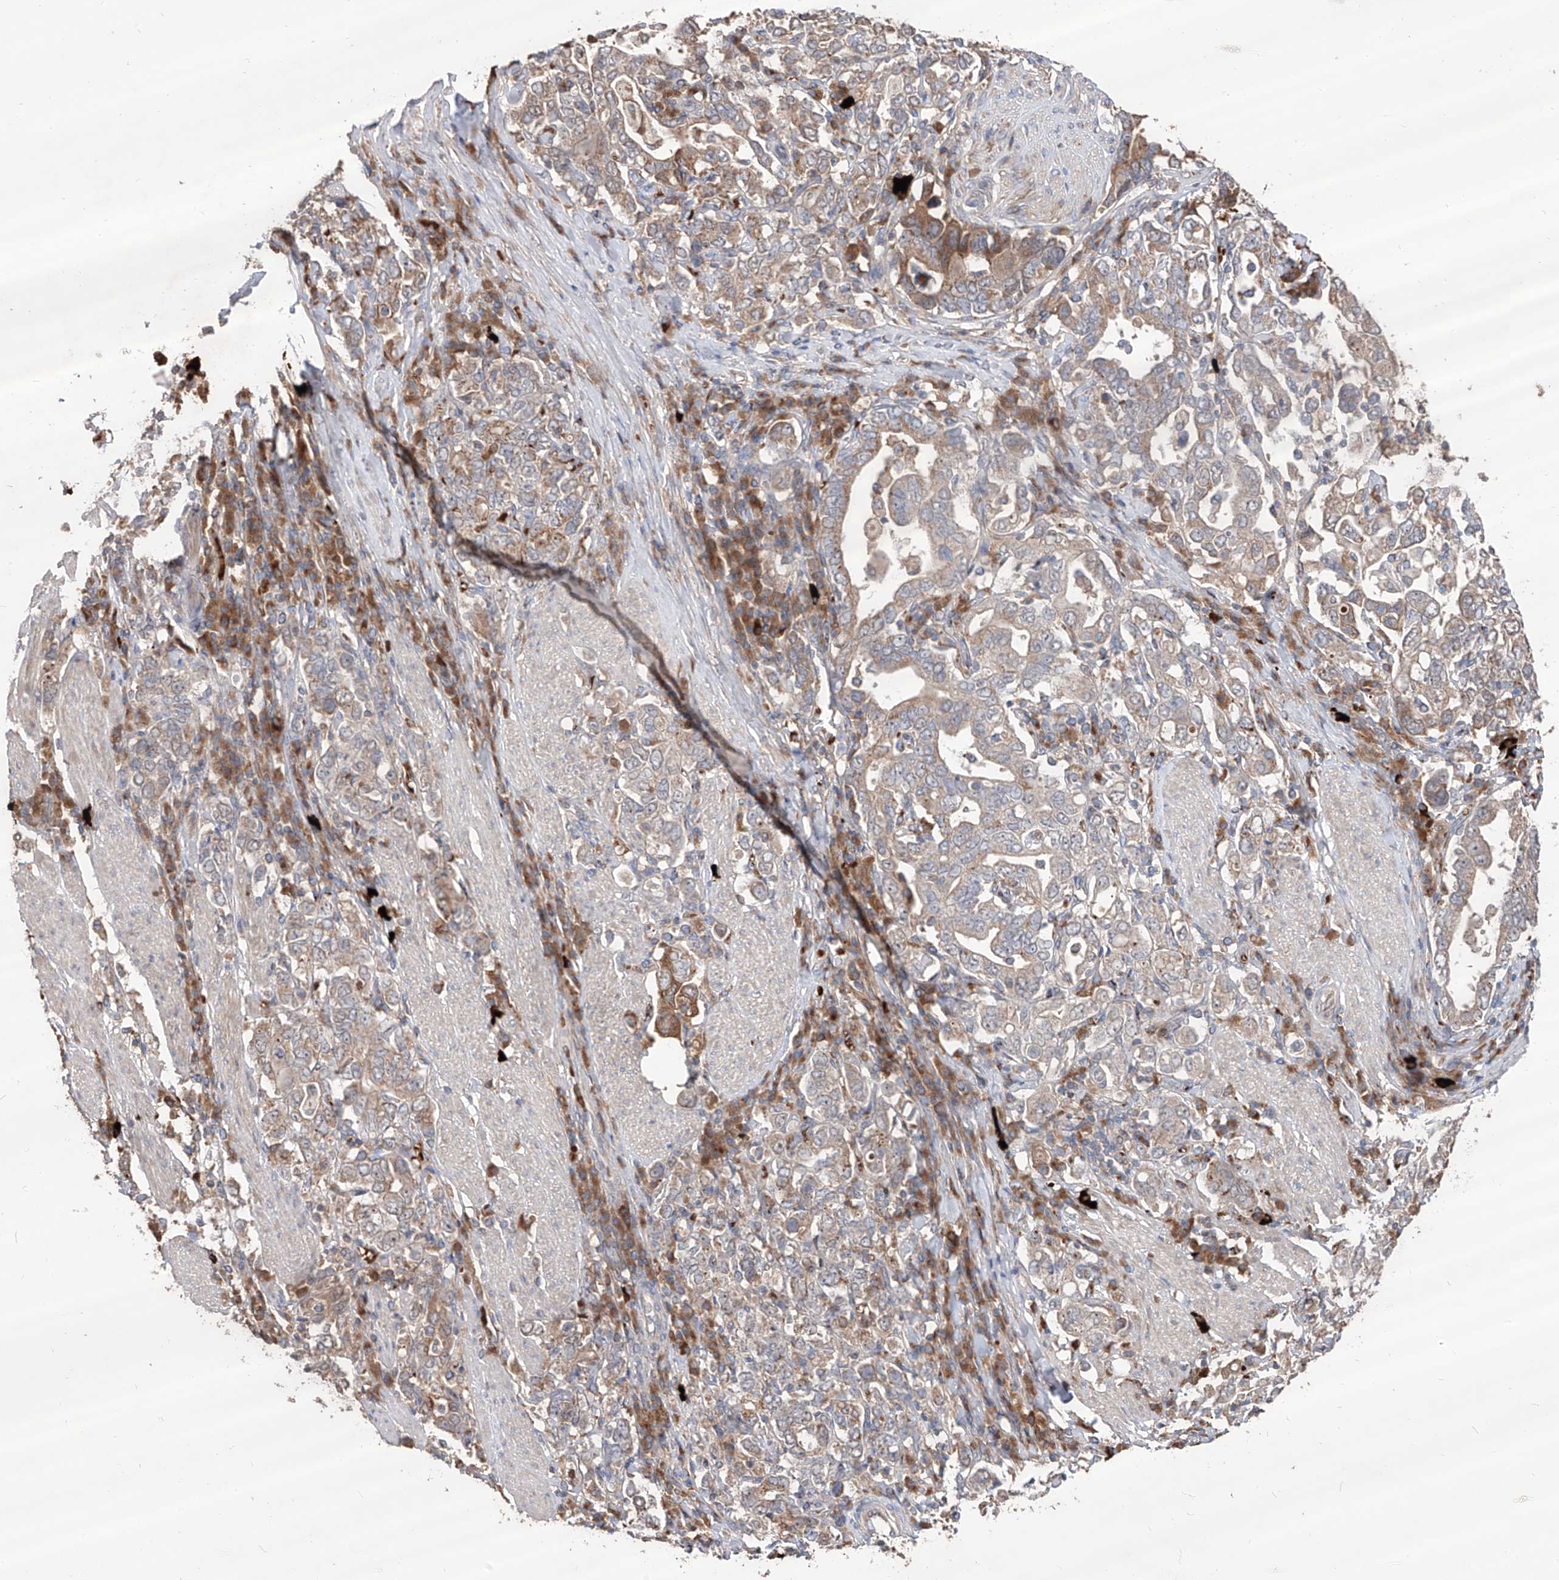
{"staining": {"intensity": "weak", "quantity": "25%-75%", "location": "cytoplasmic/membranous"}, "tissue": "stomach cancer", "cell_type": "Tumor cells", "image_type": "cancer", "snomed": [{"axis": "morphology", "description": "Adenocarcinoma, NOS"}, {"axis": "topography", "description": "Stomach, upper"}], "caption": "Stomach cancer stained with a brown dye exhibits weak cytoplasmic/membranous positive expression in approximately 25%-75% of tumor cells.", "gene": "EDN1", "patient": {"sex": "male", "age": 62}}